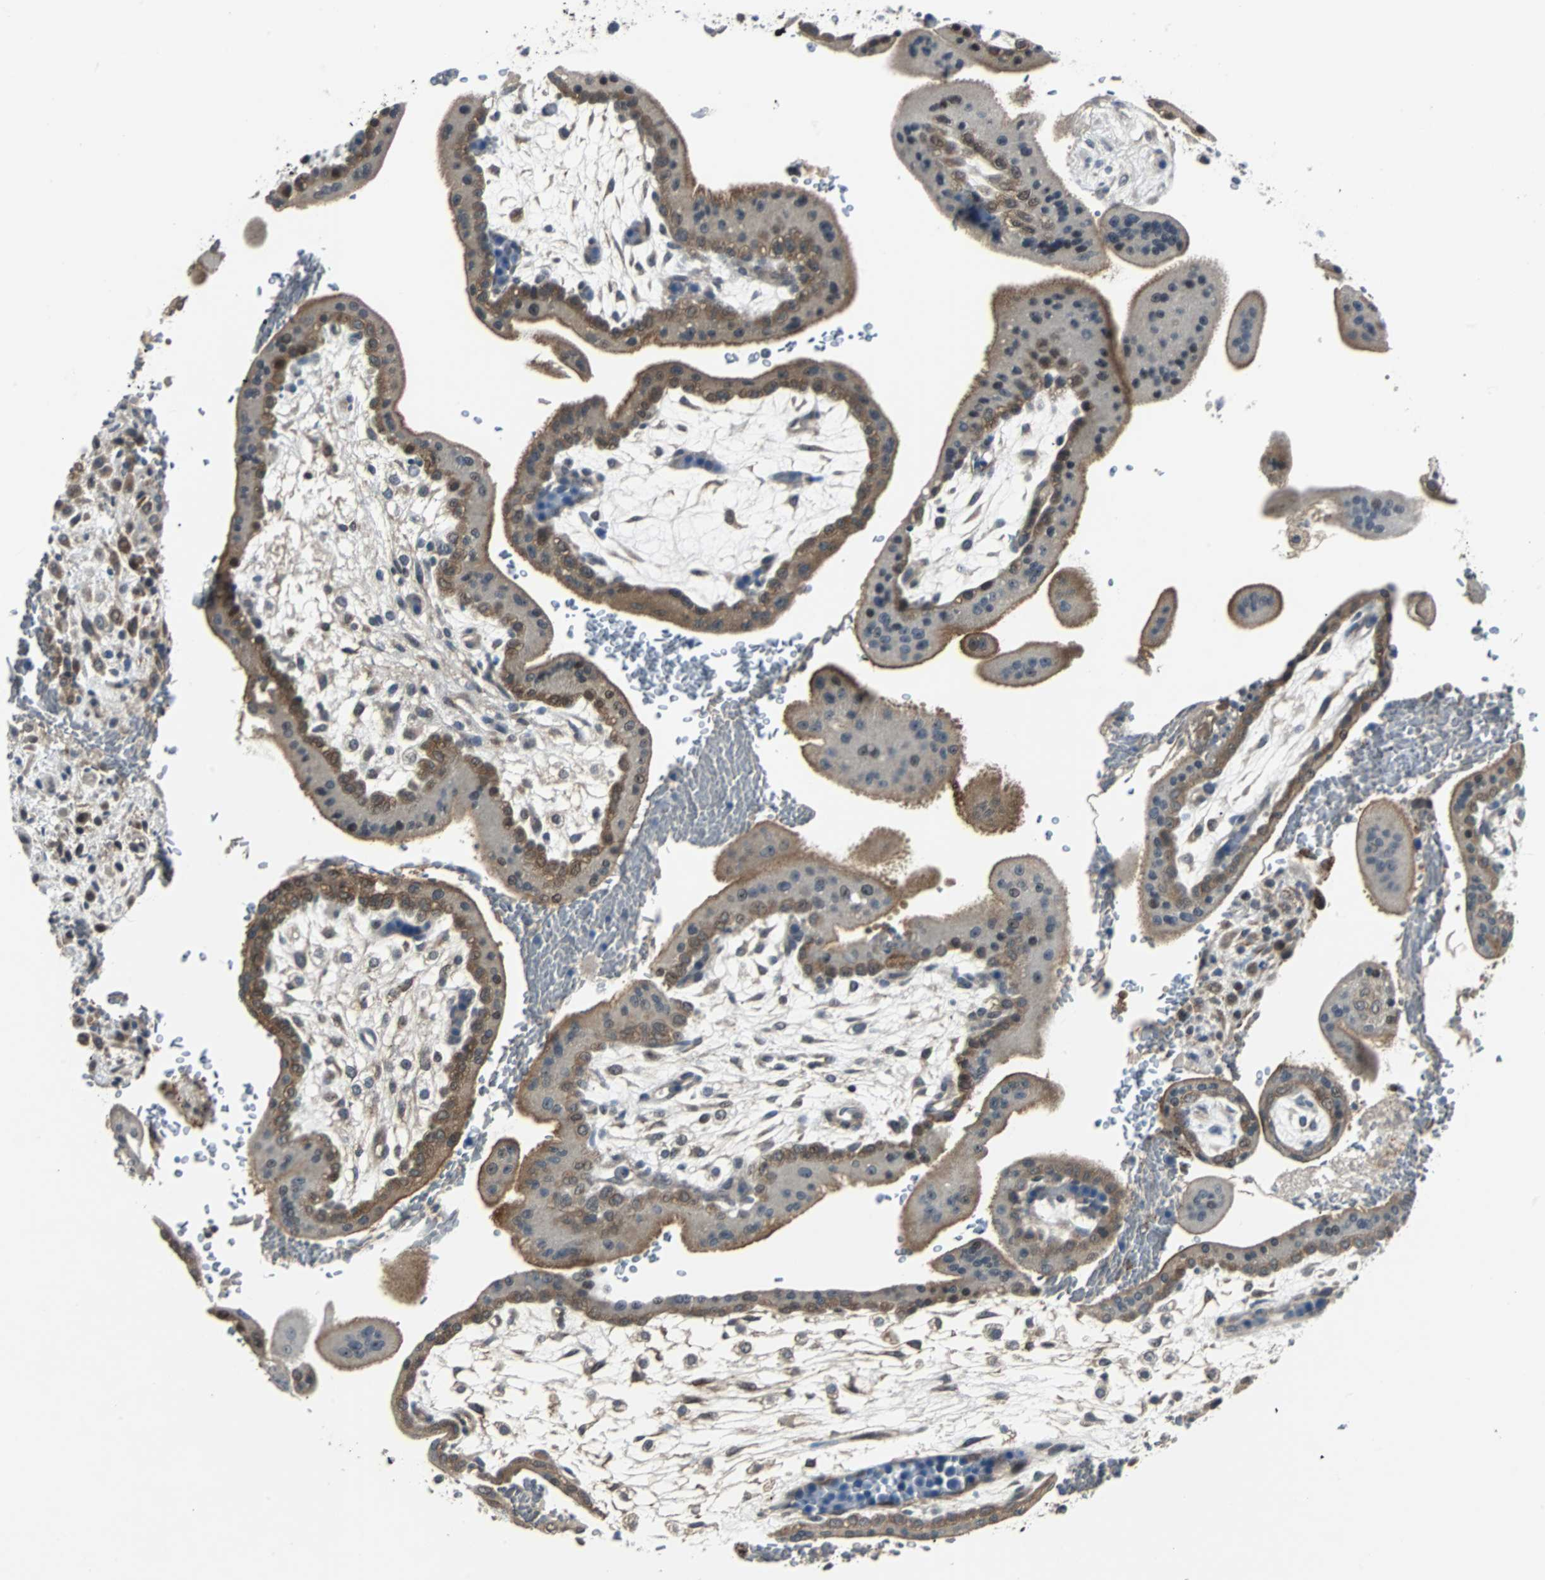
{"staining": {"intensity": "weak", "quantity": ">75%", "location": "cytoplasmic/membranous"}, "tissue": "placenta", "cell_type": "Decidual cells", "image_type": "normal", "snomed": [{"axis": "morphology", "description": "Normal tissue, NOS"}, {"axis": "topography", "description": "Placenta"}], "caption": "IHC staining of unremarkable placenta, which displays low levels of weak cytoplasmic/membranous expression in about >75% of decidual cells indicating weak cytoplasmic/membranous protein staining. The staining was performed using DAB (3,3'-diaminobenzidine) (brown) for protein detection and nuclei were counterstained in hematoxylin (blue).", "gene": "FHL2", "patient": {"sex": "female", "age": 35}}